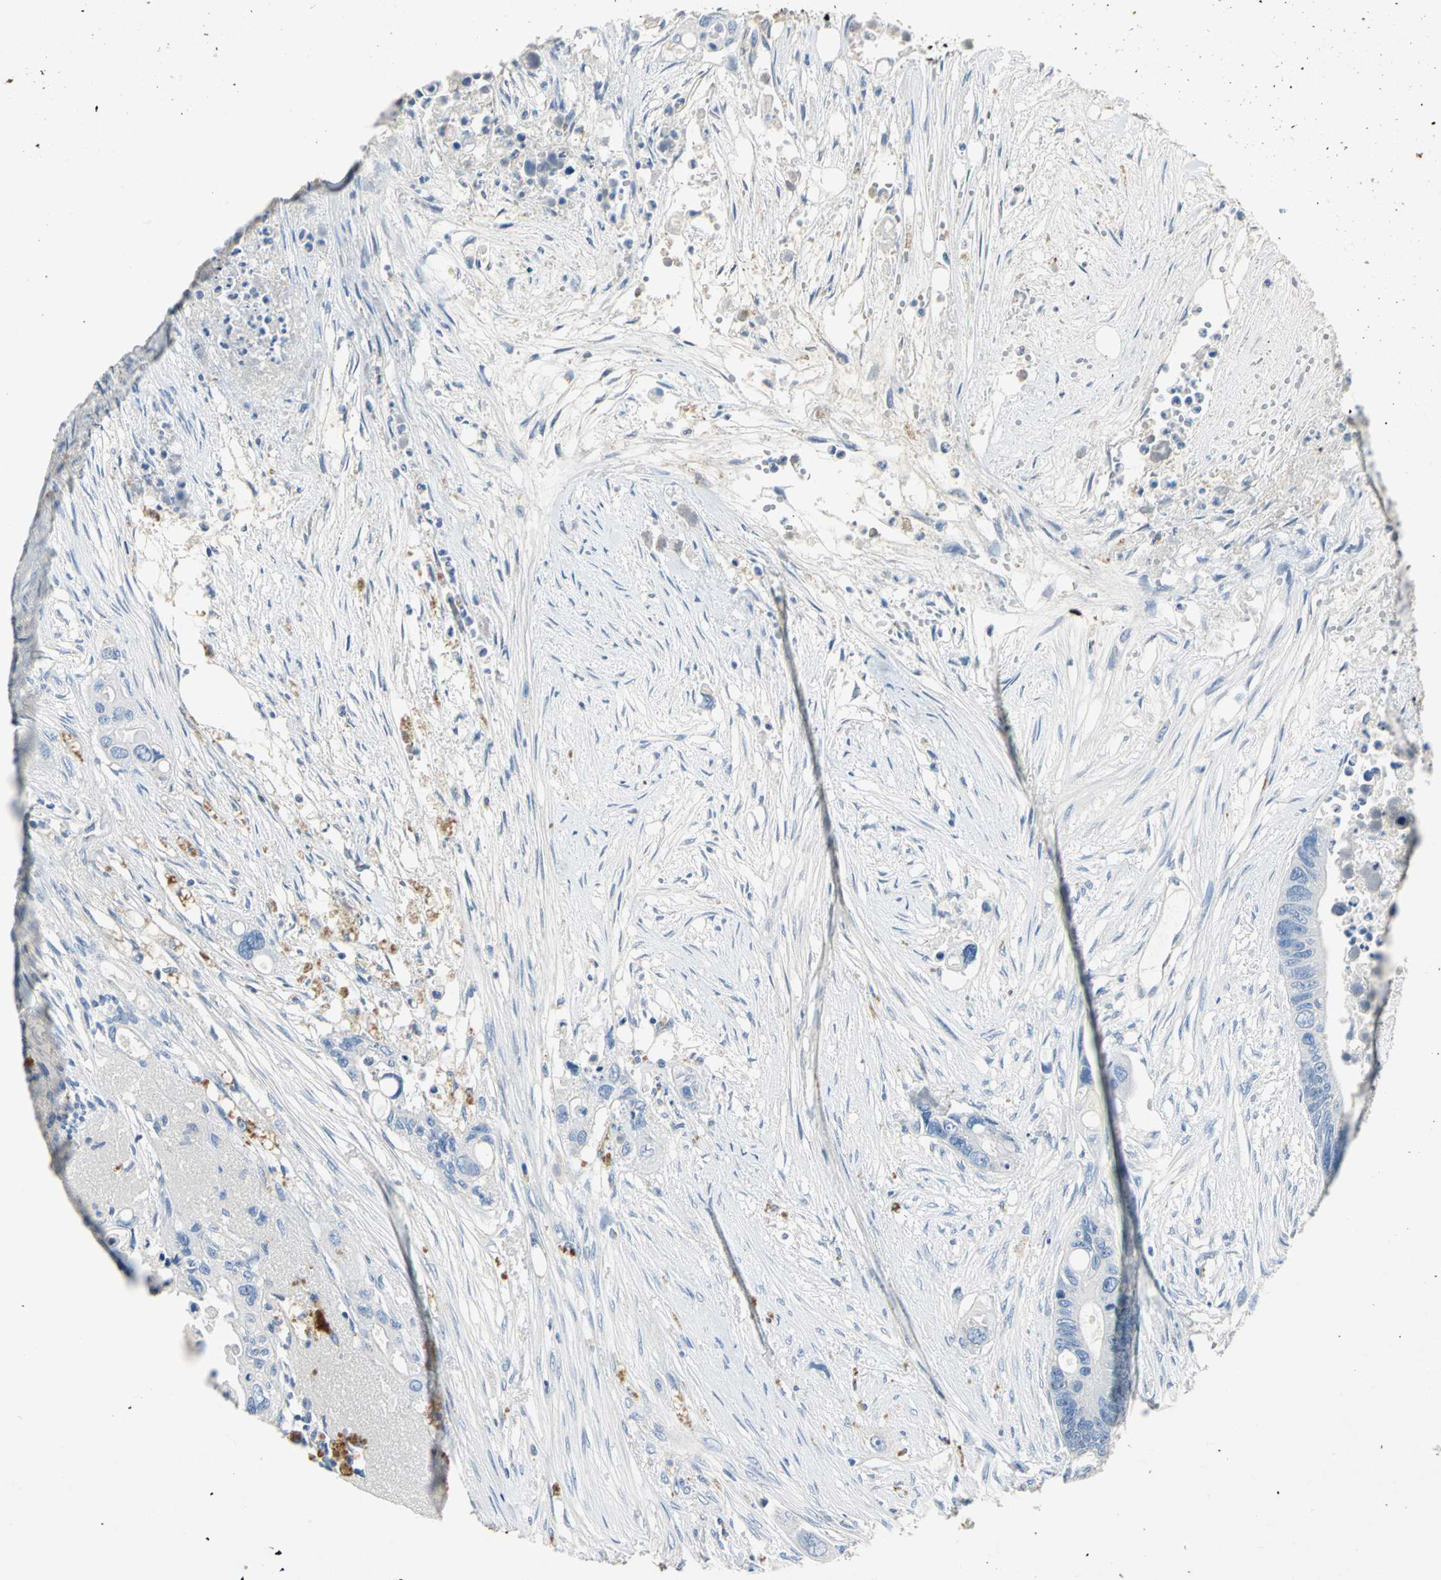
{"staining": {"intensity": "negative", "quantity": "none", "location": "none"}, "tissue": "colorectal cancer", "cell_type": "Tumor cells", "image_type": "cancer", "snomed": [{"axis": "morphology", "description": "Adenocarcinoma, NOS"}, {"axis": "topography", "description": "Colon"}], "caption": "The photomicrograph exhibits no staining of tumor cells in colorectal adenocarcinoma. (Immunohistochemistry (ihc), brightfield microscopy, high magnification).", "gene": "EFNB3", "patient": {"sex": "female", "age": 57}}